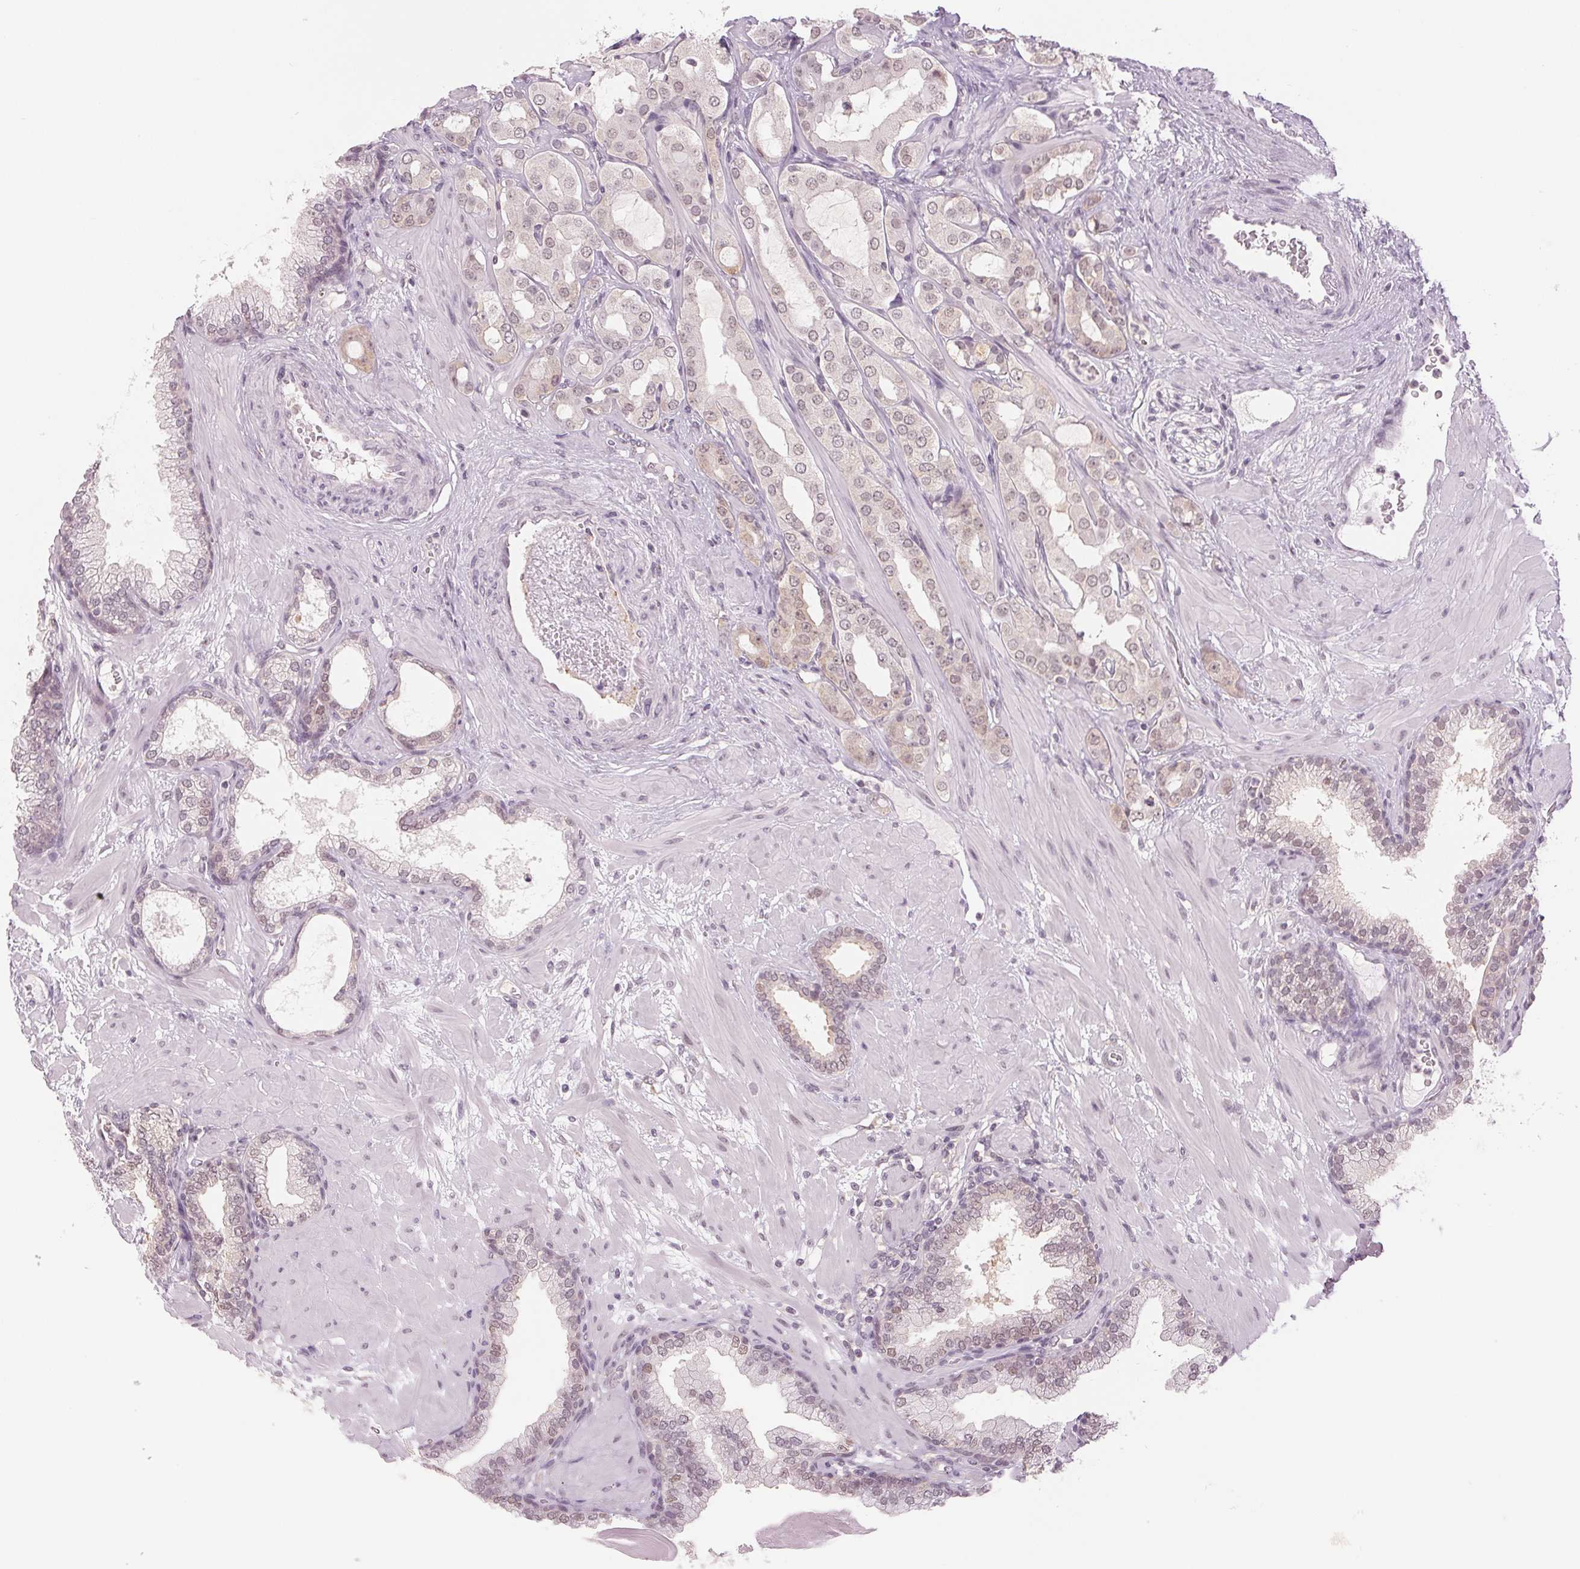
{"staining": {"intensity": "weak", "quantity": "<25%", "location": "nuclear"}, "tissue": "prostate cancer", "cell_type": "Tumor cells", "image_type": "cancer", "snomed": [{"axis": "morphology", "description": "Adenocarcinoma, Low grade"}, {"axis": "topography", "description": "Prostate"}], "caption": "Protein analysis of adenocarcinoma (low-grade) (prostate) demonstrates no significant staining in tumor cells.", "gene": "KPRP", "patient": {"sex": "male", "age": 57}}